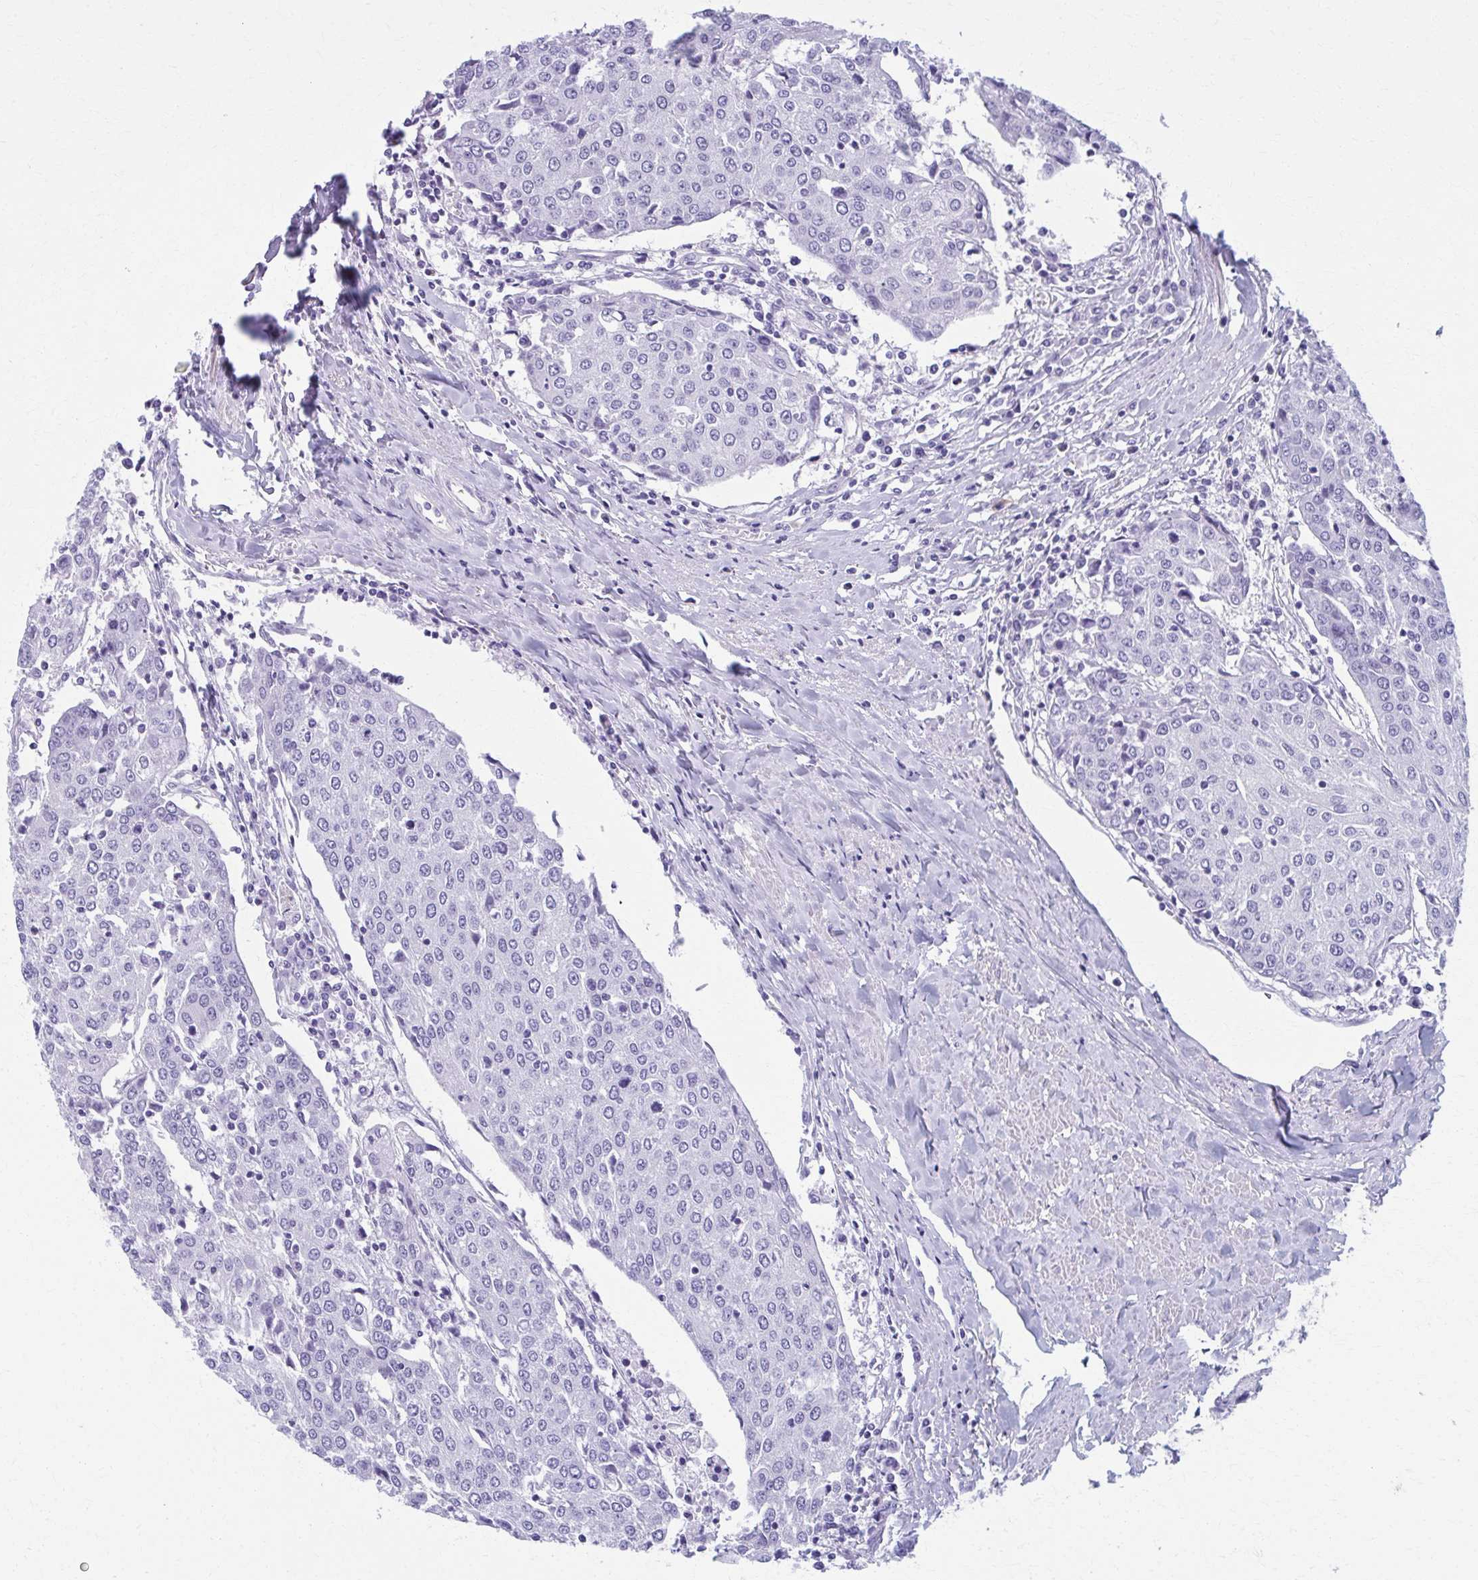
{"staining": {"intensity": "negative", "quantity": "none", "location": "none"}, "tissue": "urothelial cancer", "cell_type": "Tumor cells", "image_type": "cancer", "snomed": [{"axis": "morphology", "description": "Urothelial carcinoma, High grade"}, {"axis": "topography", "description": "Urinary bladder"}], "caption": "An IHC micrograph of urothelial cancer is shown. There is no staining in tumor cells of urothelial cancer.", "gene": "MPLKIP", "patient": {"sex": "female", "age": 85}}